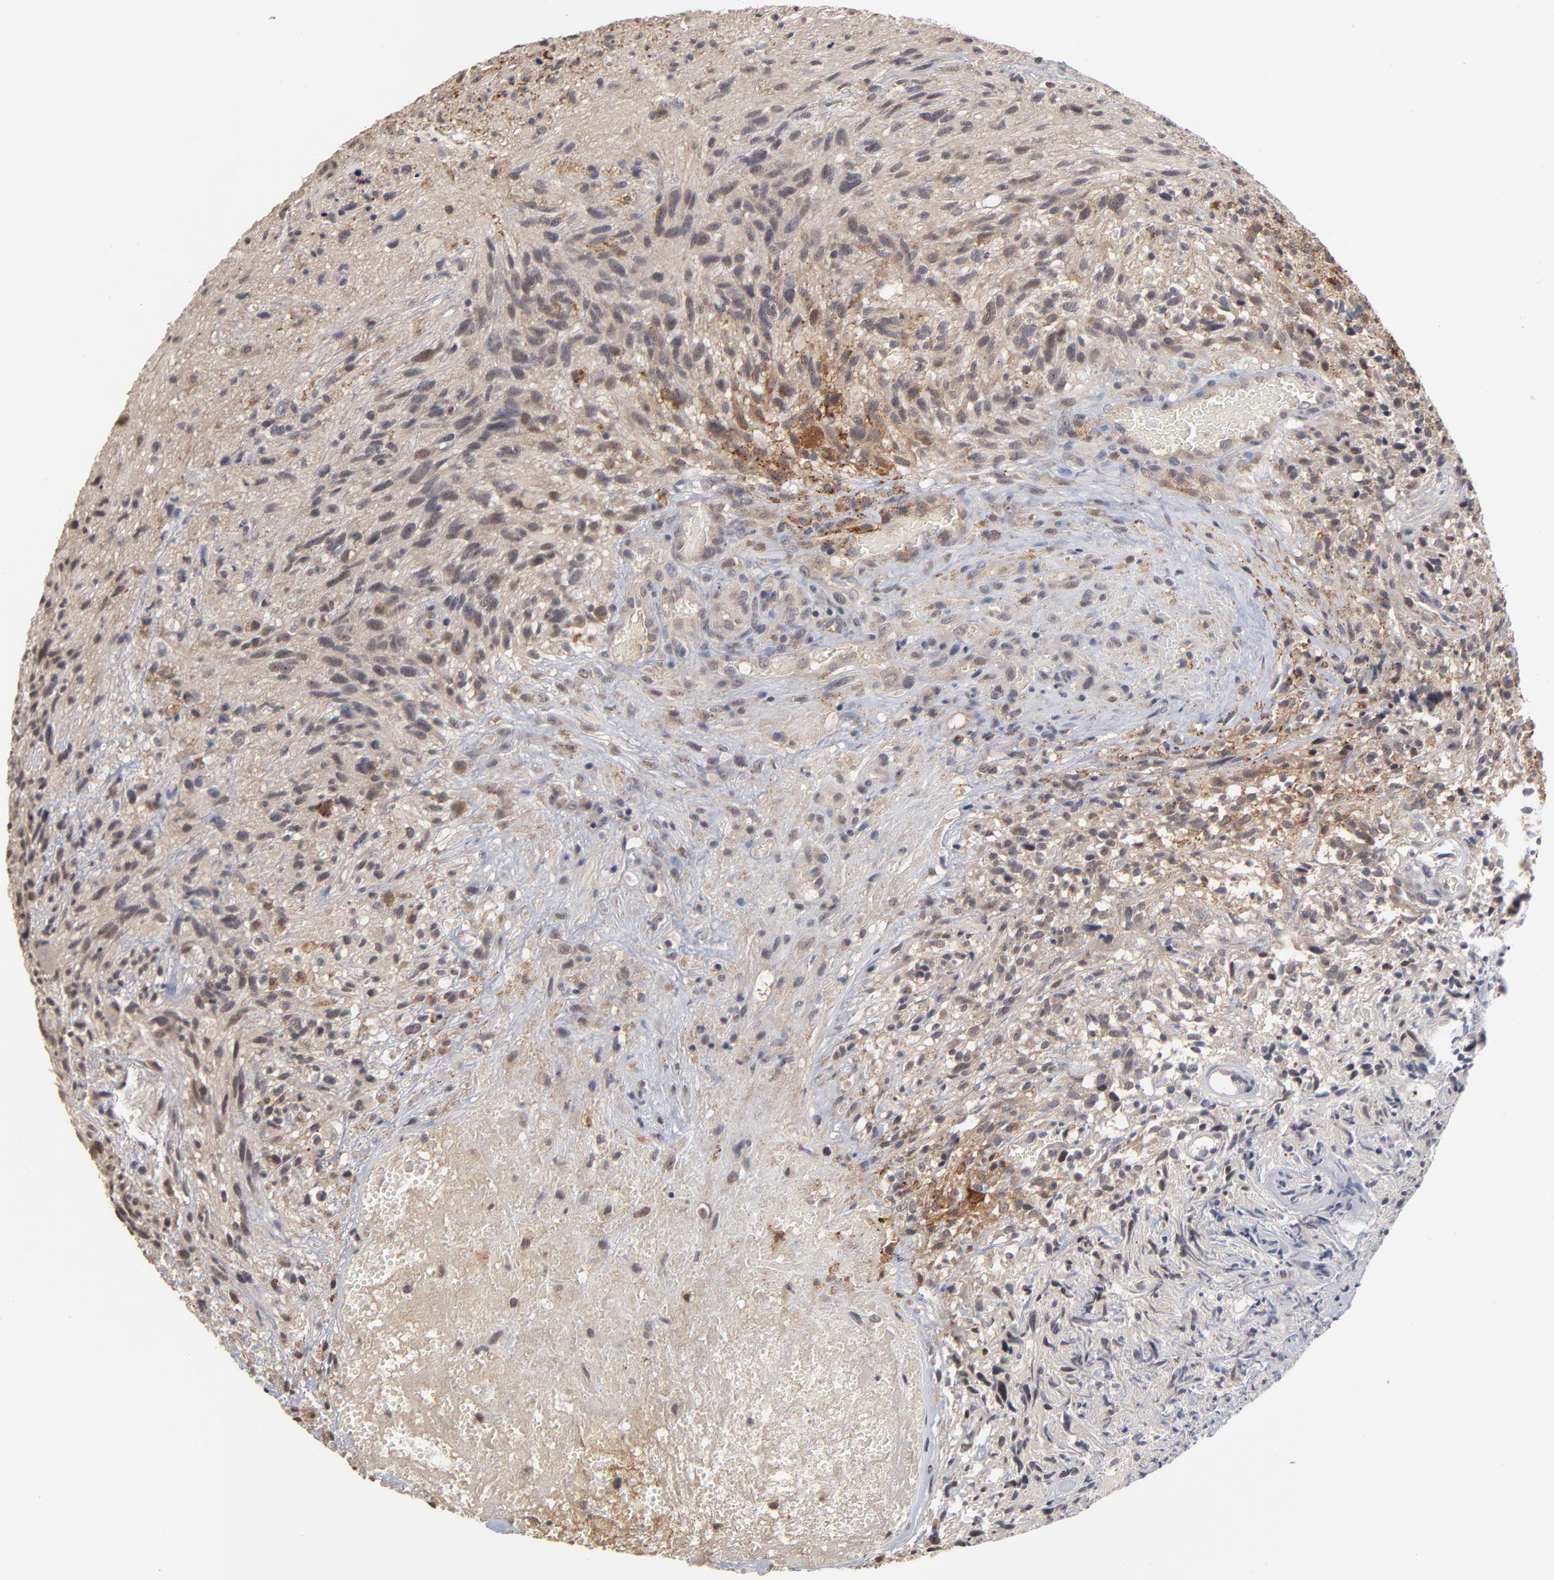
{"staining": {"intensity": "moderate", "quantity": "25%-75%", "location": "cytoplasmic/membranous"}, "tissue": "glioma", "cell_type": "Tumor cells", "image_type": "cancer", "snomed": [{"axis": "morphology", "description": "Normal tissue, NOS"}, {"axis": "morphology", "description": "Glioma, malignant, High grade"}, {"axis": "topography", "description": "Cerebral cortex"}], "caption": "This micrograph reveals IHC staining of human malignant glioma (high-grade), with medium moderate cytoplasmic/membranous positivity in about 25%-75% of tumor cells.", "gene": "ASB8", "patient": {"sex": "male", "age": 75}}